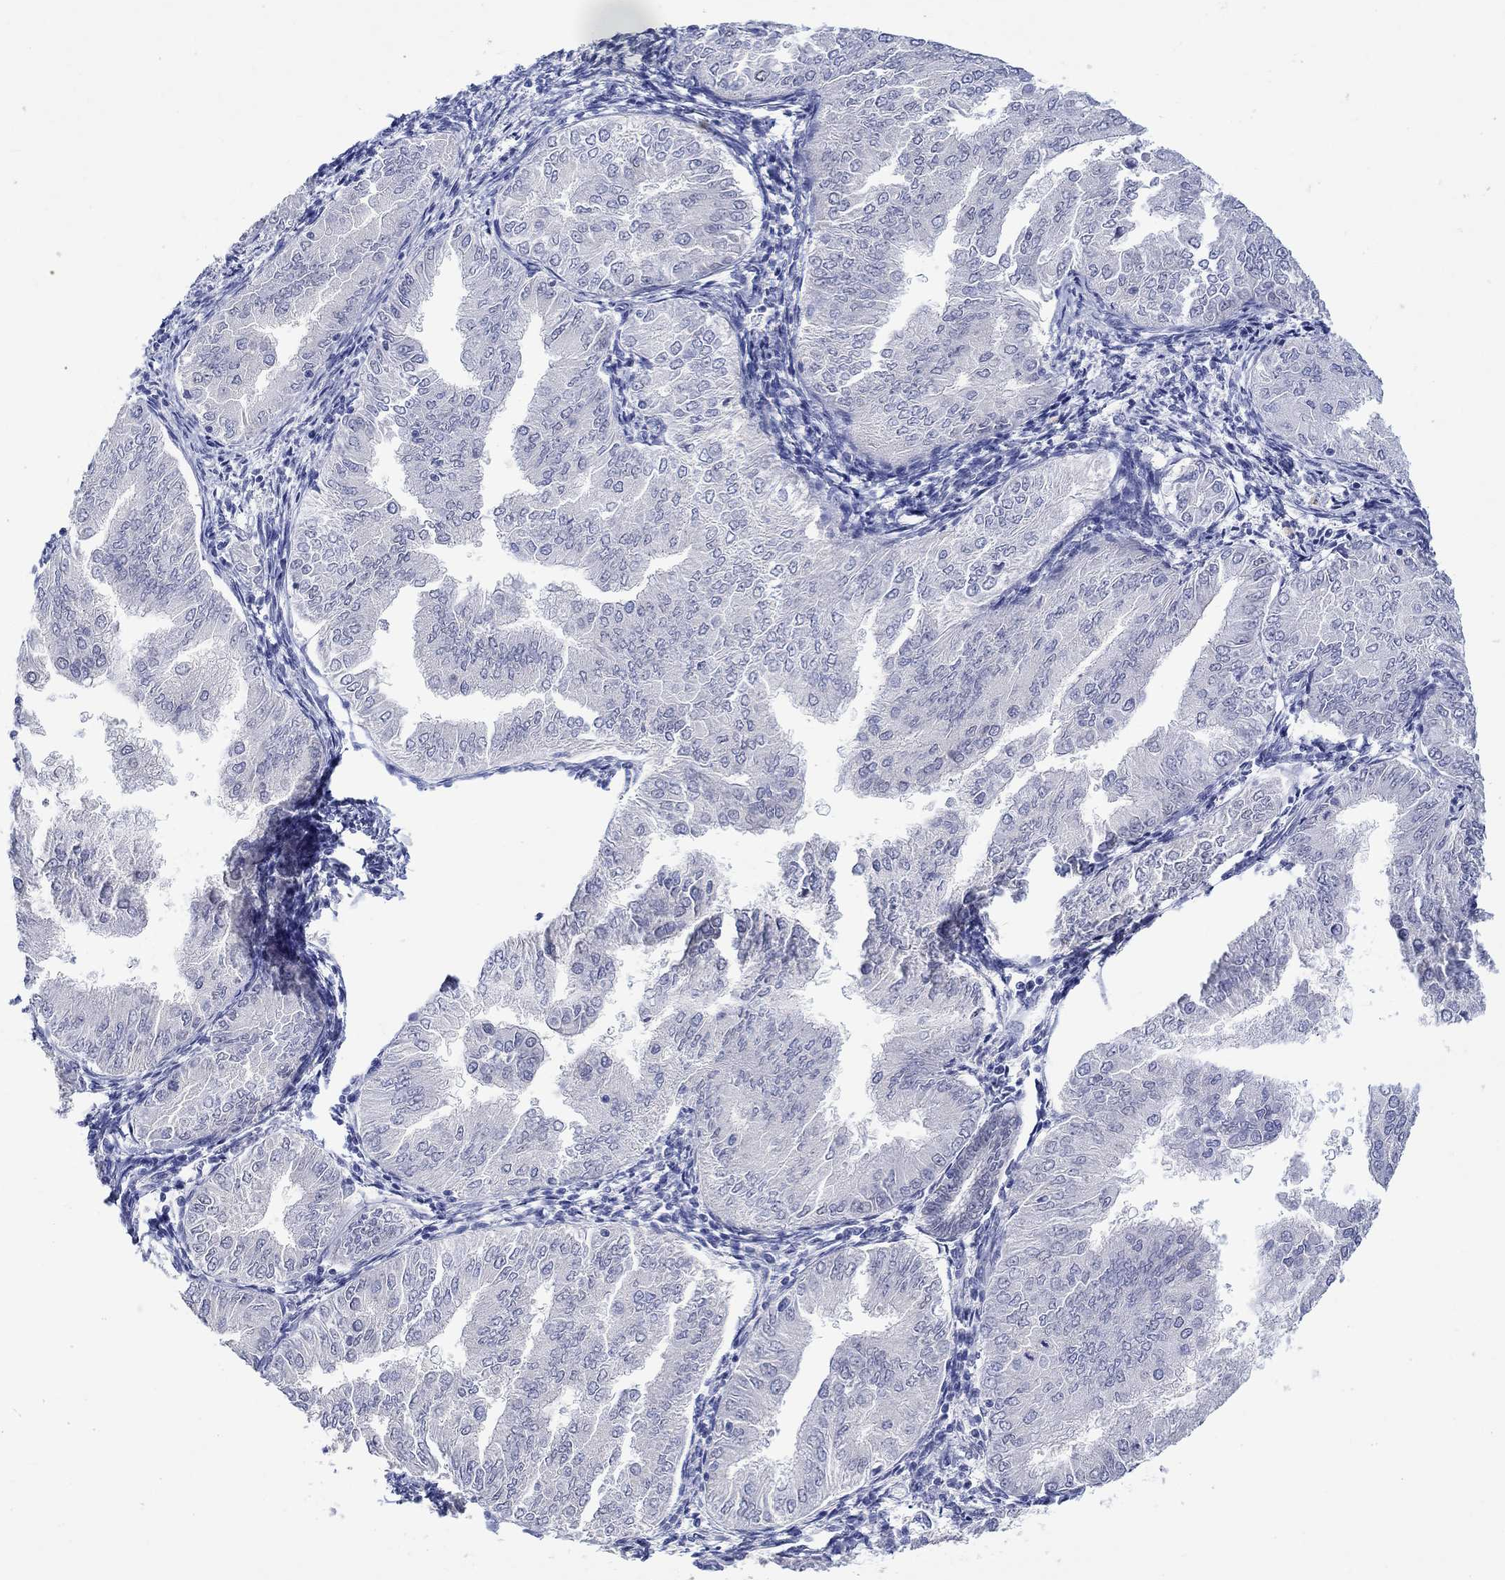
{"staining": {"intensity": "negative", "quantity": "none", "location": "none"}, "tissue": "endometrial cancer", "cell_type": "Tumor cells", "image_type": "cancer", "snomed": [{"axis": "morphology", "description": "Adenocarcinoma, NOS"}, {"axis": "topography", "description": "Endometrium"}], "caption": "The photomicrograph reveals no significant positivity in tumor cells of adenocarcinoma (endometrial). (Brightfield microscopy of DAB (3,3'-diaminobenzidine) immunohistochemistry (IHC) at high magnification).", "gene": "MSI1", "patient": {"sex": "female", "age": 53}}